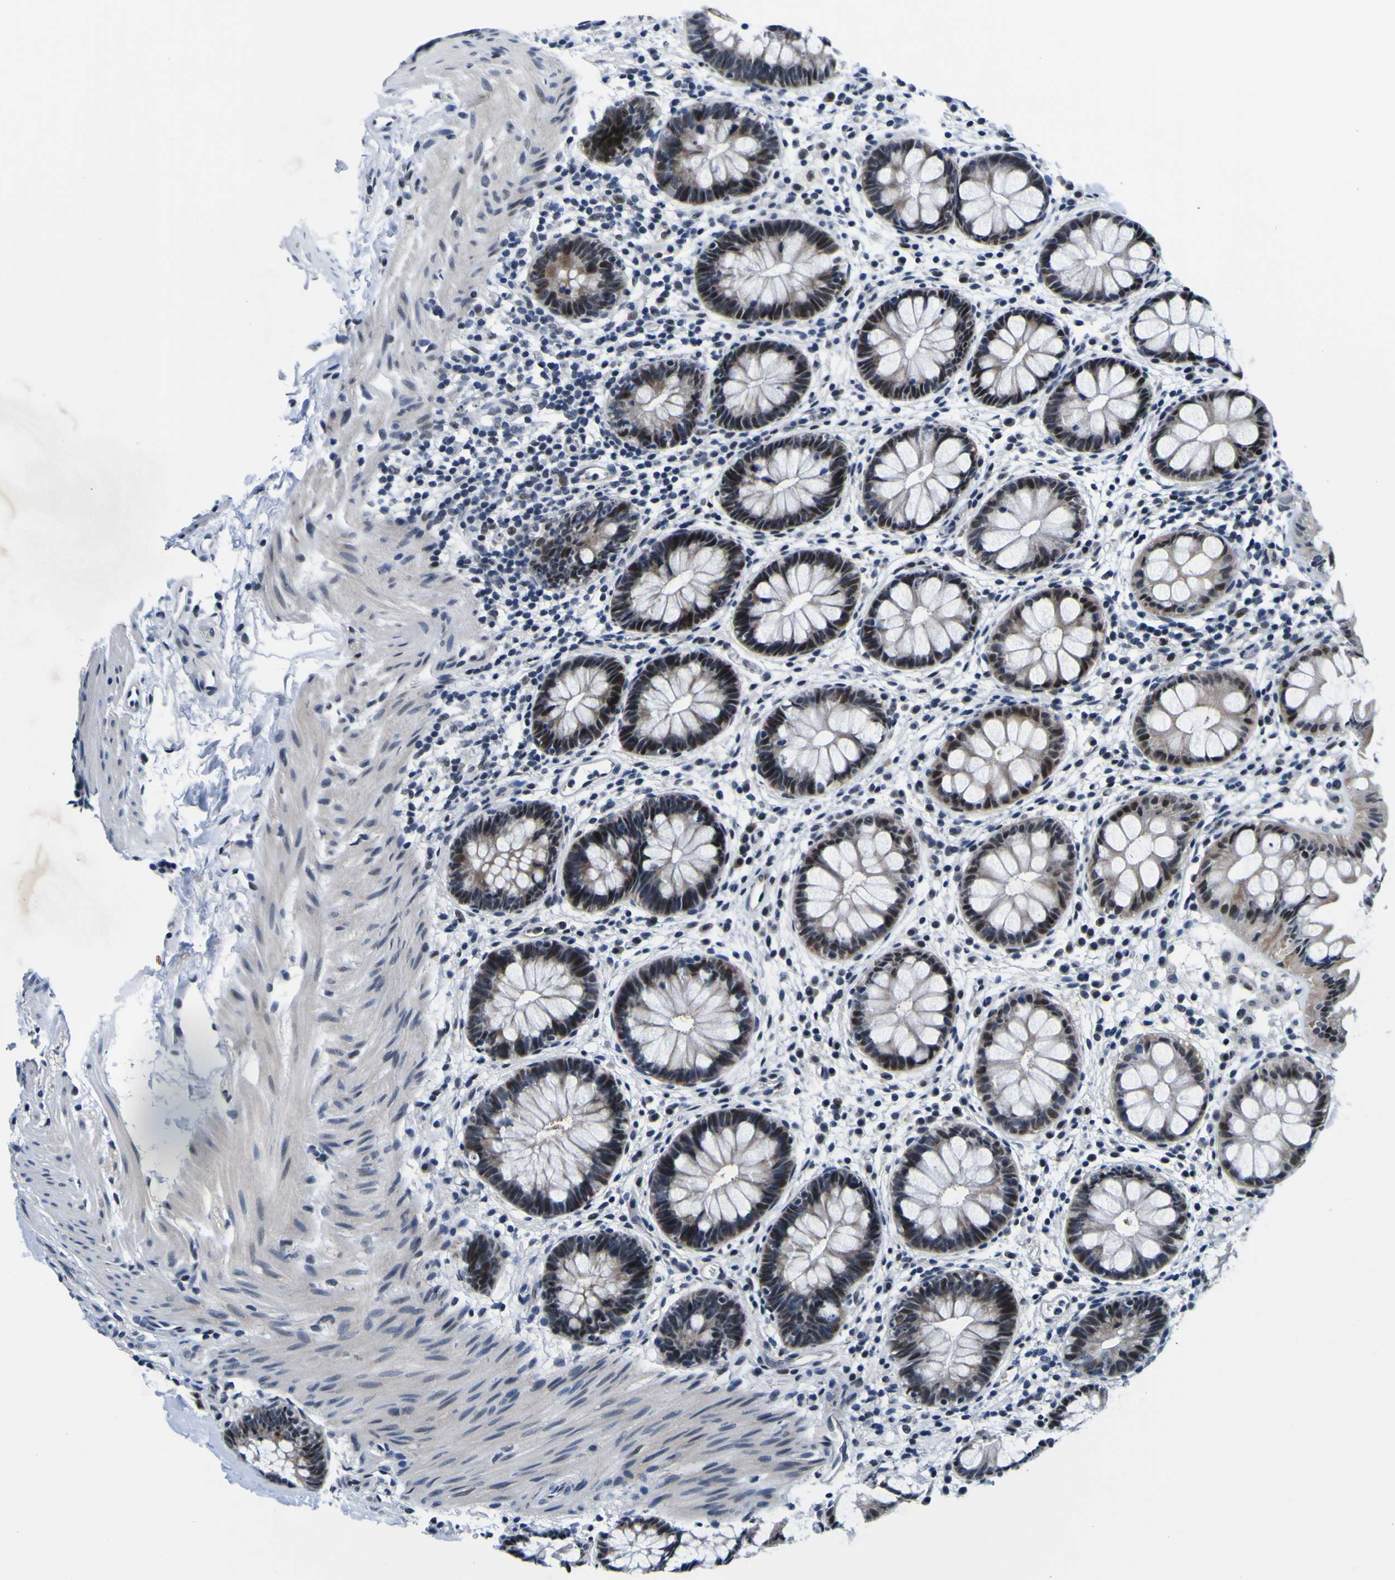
{"staining": {"intensity": "strong", "quantity": "25%-75%", "location": "nuclear"}, "tissue": "rectum", "cell_type": "Glandular cells", "image_type": "normal", "snomed": [{"axis": "morphology", "description": "Normal tissue, NOS"}, {"axis": "topography", "description": "Rectum"}], "caption": "Human rectum stained with a brown dye demonstrates strong nuclear positive staining in about 25%-75% of glandular cells.", "gene": "CUL4B", "patient": {"sex": "female", "age": 24}}